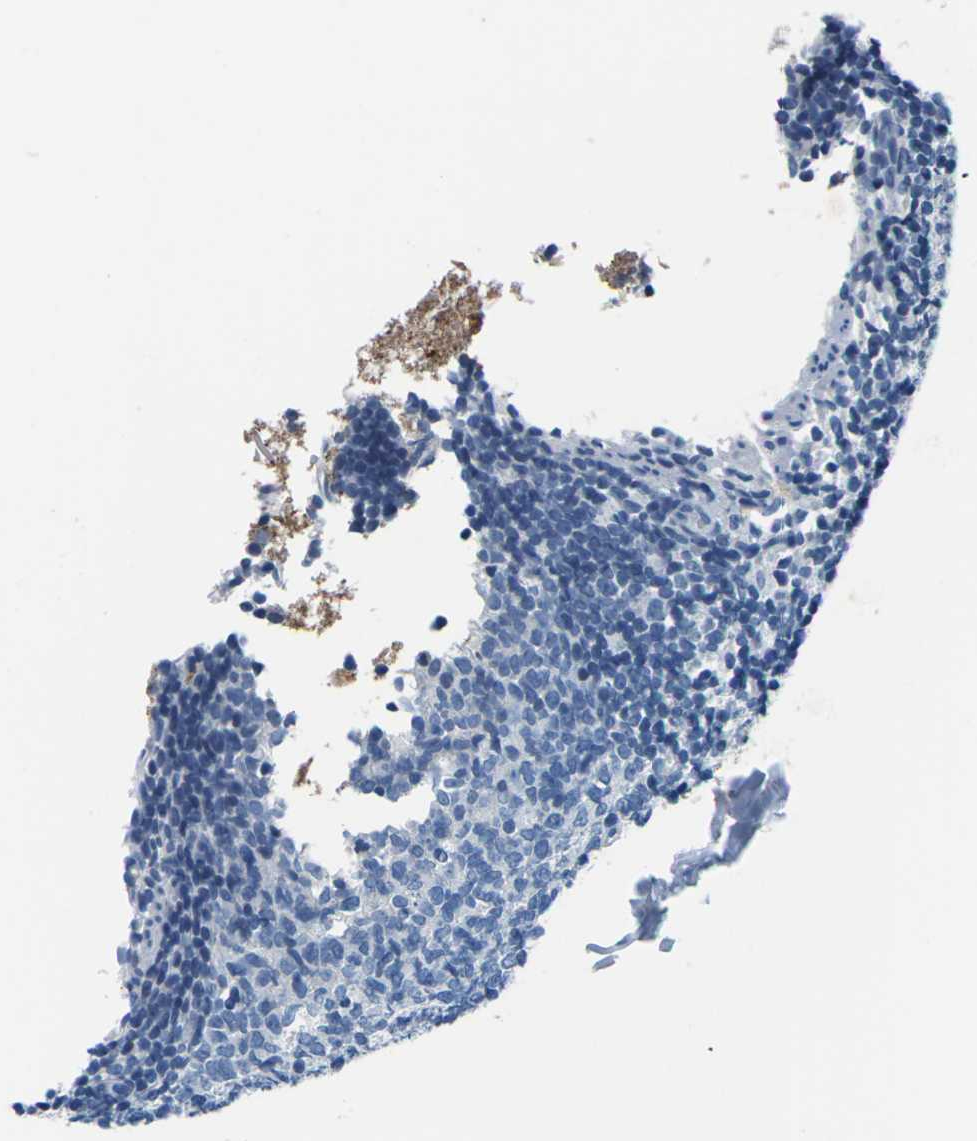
{"staining": {"intensity": "negative", "quantity": "none", "location": "none"}, "tissue": "appendix", "cell_type": "Glandular cells", "image_type": "normal", "snomed": [{"axis": "morphology", "description": "Normal tissue, NOS"}, {"axis": "topography", "description": "Appendix"}], "caption": "DAB (3,3'-diaminobenzidine) immunohistochemical staining of normal appendix exhibits no significant positivity in glandular cells.", "gene": "UMOD", "patient": {"sex": "female", "age": 20}}